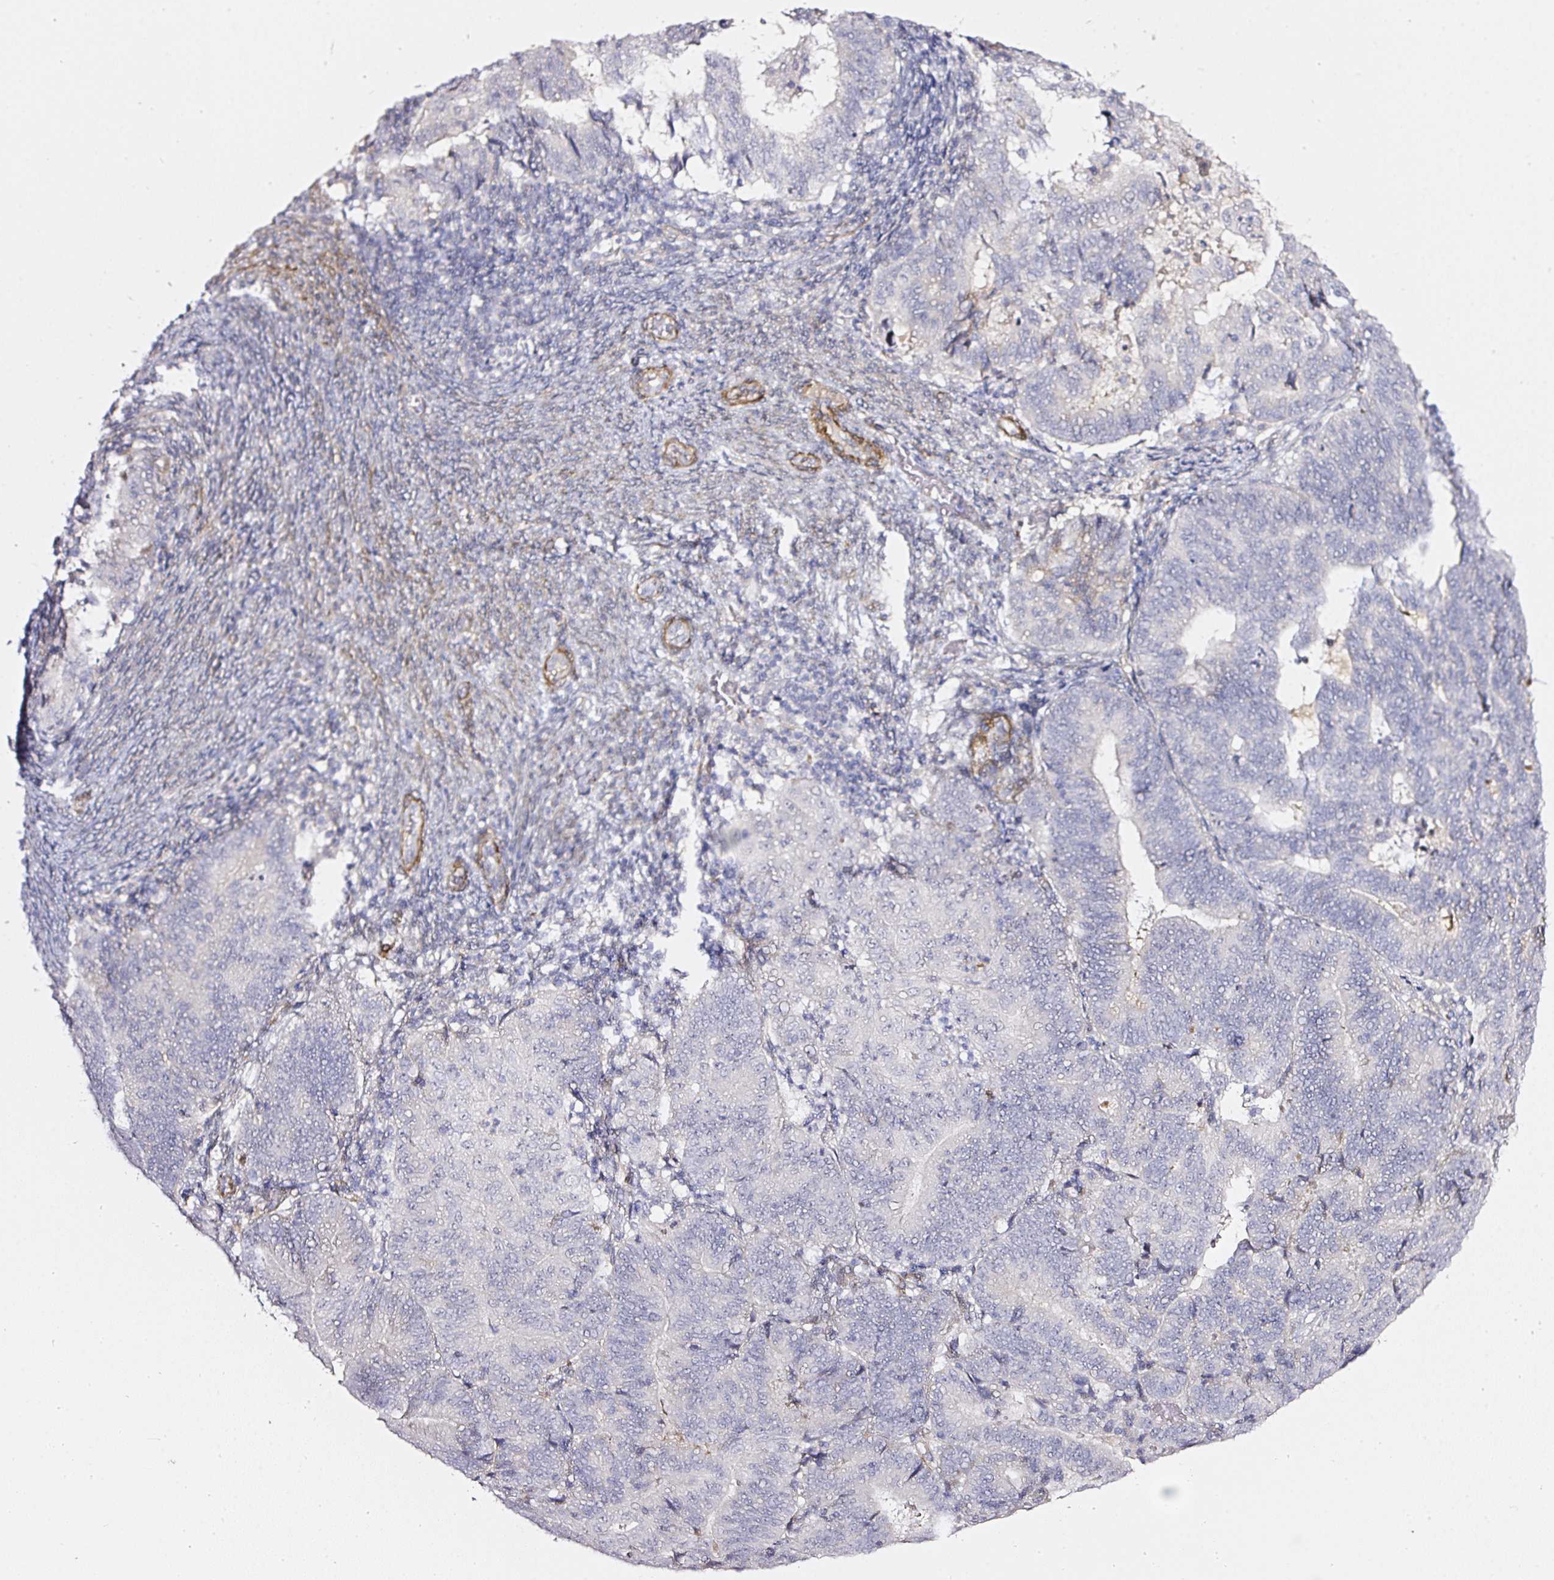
{"staining": {"intensity": "negative", "quantity": "none", "location": "none"}, "tissue": "endometrial cancer", "cell_type": "Tumor cells", "image_type": "cancer", "snomed": [{"axis": "morphology", "description": "Adenocarcinoma, NOS"}, {"axis": "topography", "description": "Endometrium"}], "caption": "Immunohistochemical staining of endometrial cancer displays no significant expression in tumor cells. (DAB immunohistochemistry (IHC) with hematoxylin counter stain).", "gene": "TOGARAM1", "patient": {"sex": "female", "age": 70}}